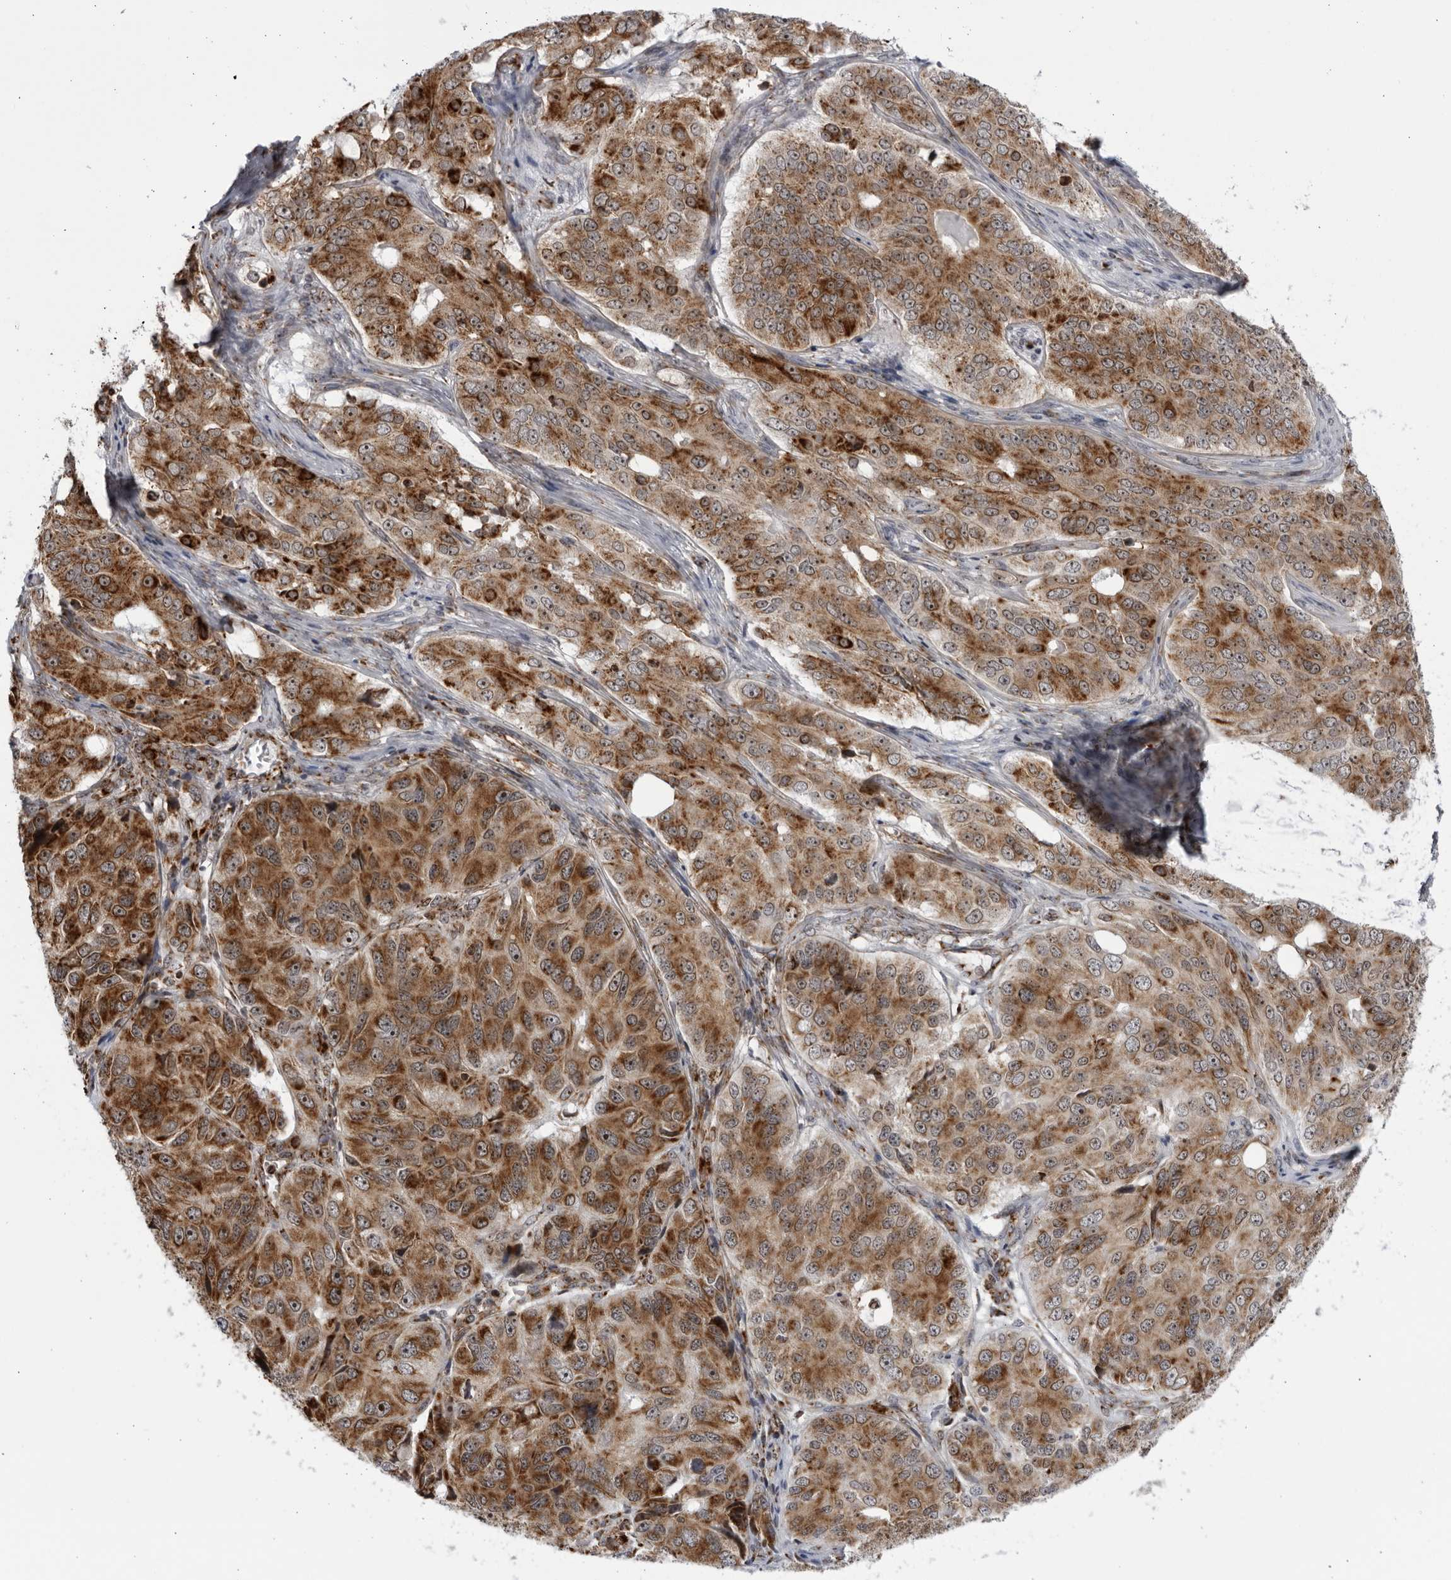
{"staining": {"intensity": "strong", "quantity": ">75%", "location": "cytoplasmic/membranous,nuclear"}, "tissue": "ovarian cancer", "cell_type": "Tumor cells", "image_type": "cancer", "snomed": [{"axis": "morphology", "description": "Carcinoma, endometroid"}, {"axis": "topography", "description": "Ovary"}], "caption": "Ovarian cancer (endometroid carcinoma) was stained to show a protein in brown. There is high levels of strong cytoplasmic/membranous and nuclear staining in about >75% of tumor cells.", "gene": "RBM34", "patient": {"sex": "female", "age": 51}}